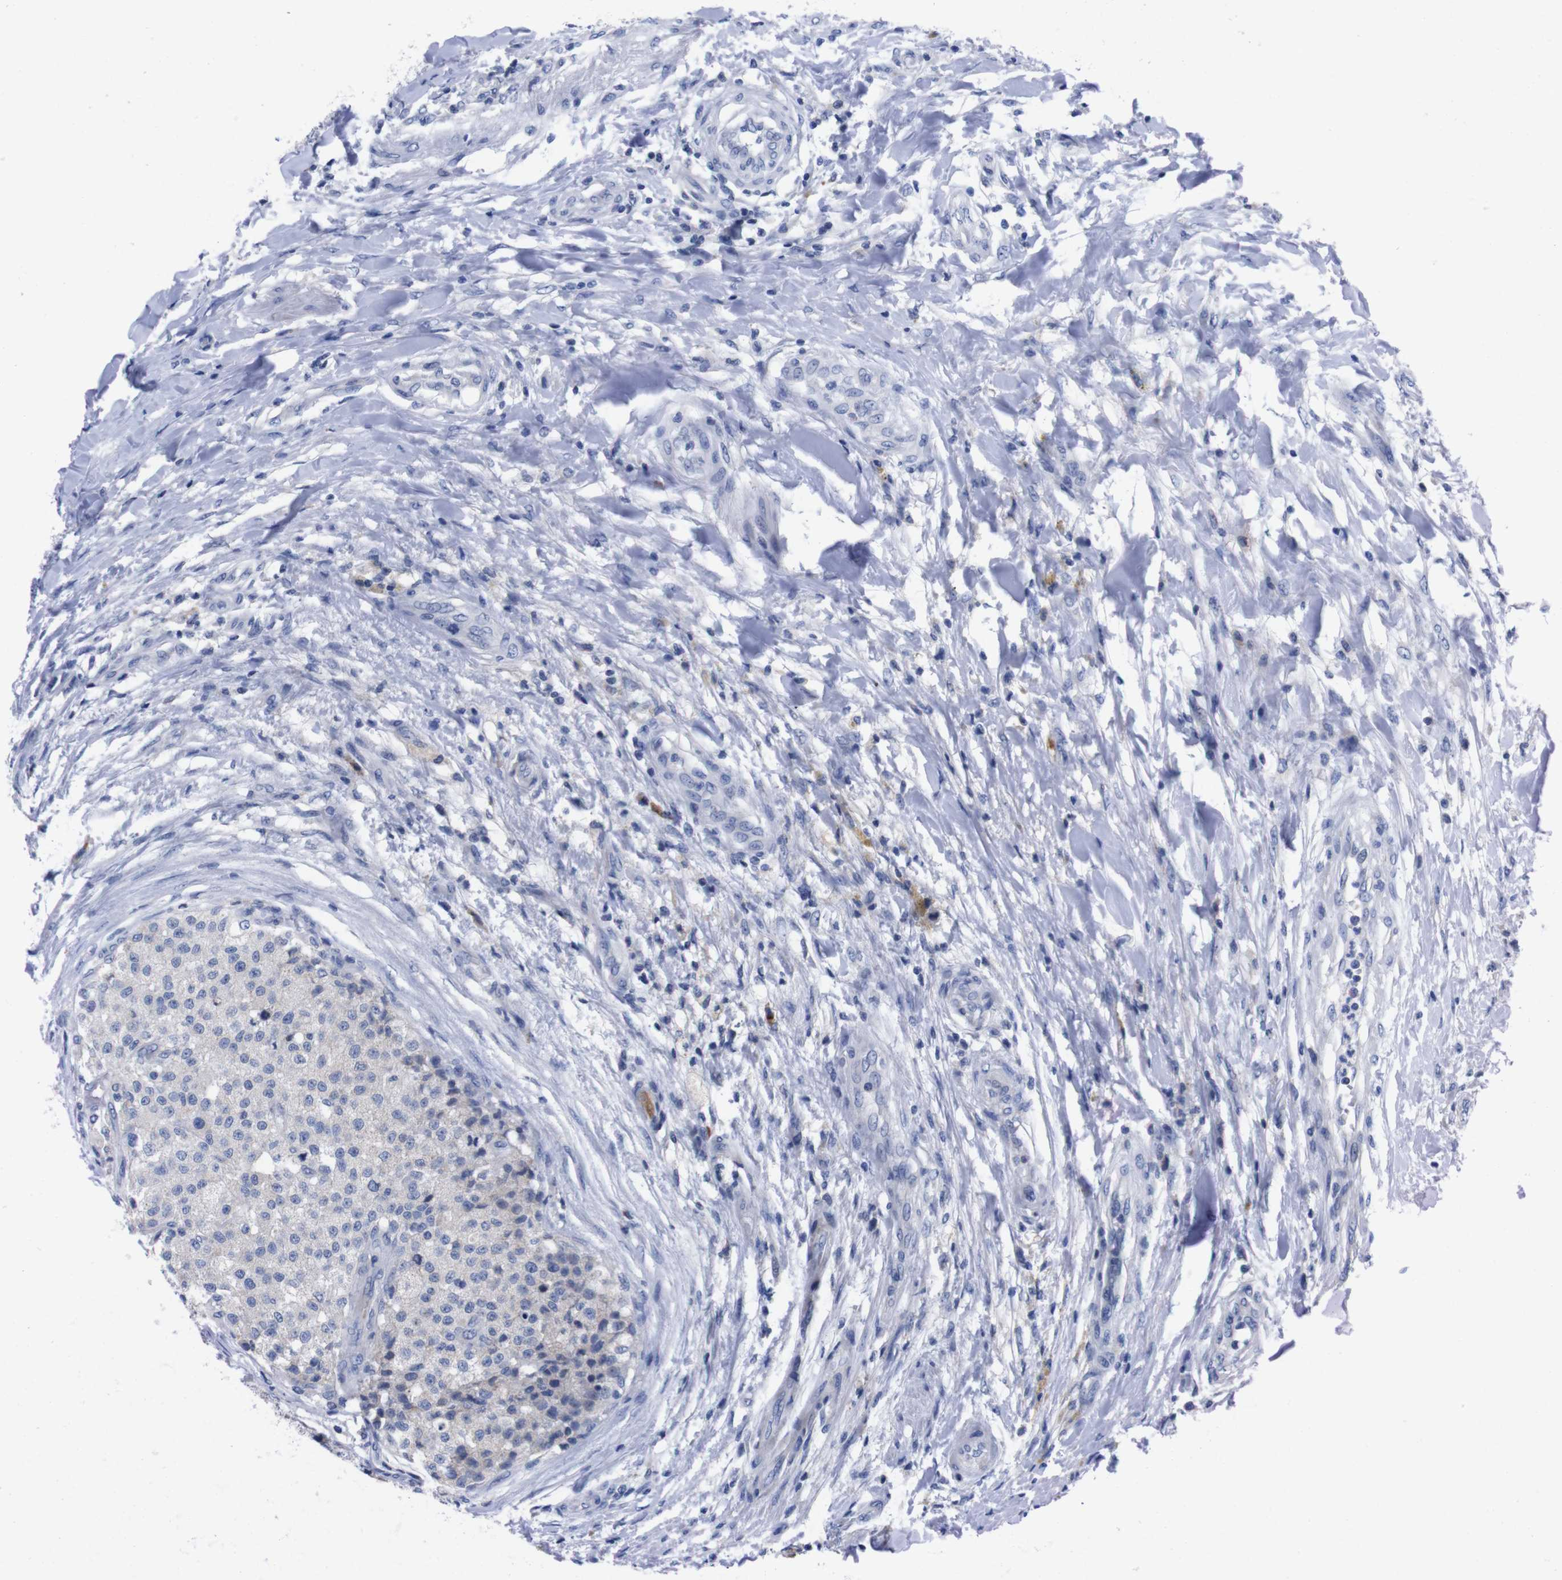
{"staining": {"intensity": "negative", "quantity": "none", "location": "none"}, "tissue": "testis cancer", "cell_type": "Tumor cells", "image_type": "cancer", "snomed": [{"axis": "morphology", "description": "Seminoma, NOS"}, {"axis": "topography", "description": "Testis"}], "caption": "There is no significant expression in tumor cells of testis cancer.", "gene": "FAM210A", "patient": {"sex": "male", "age": 59}}